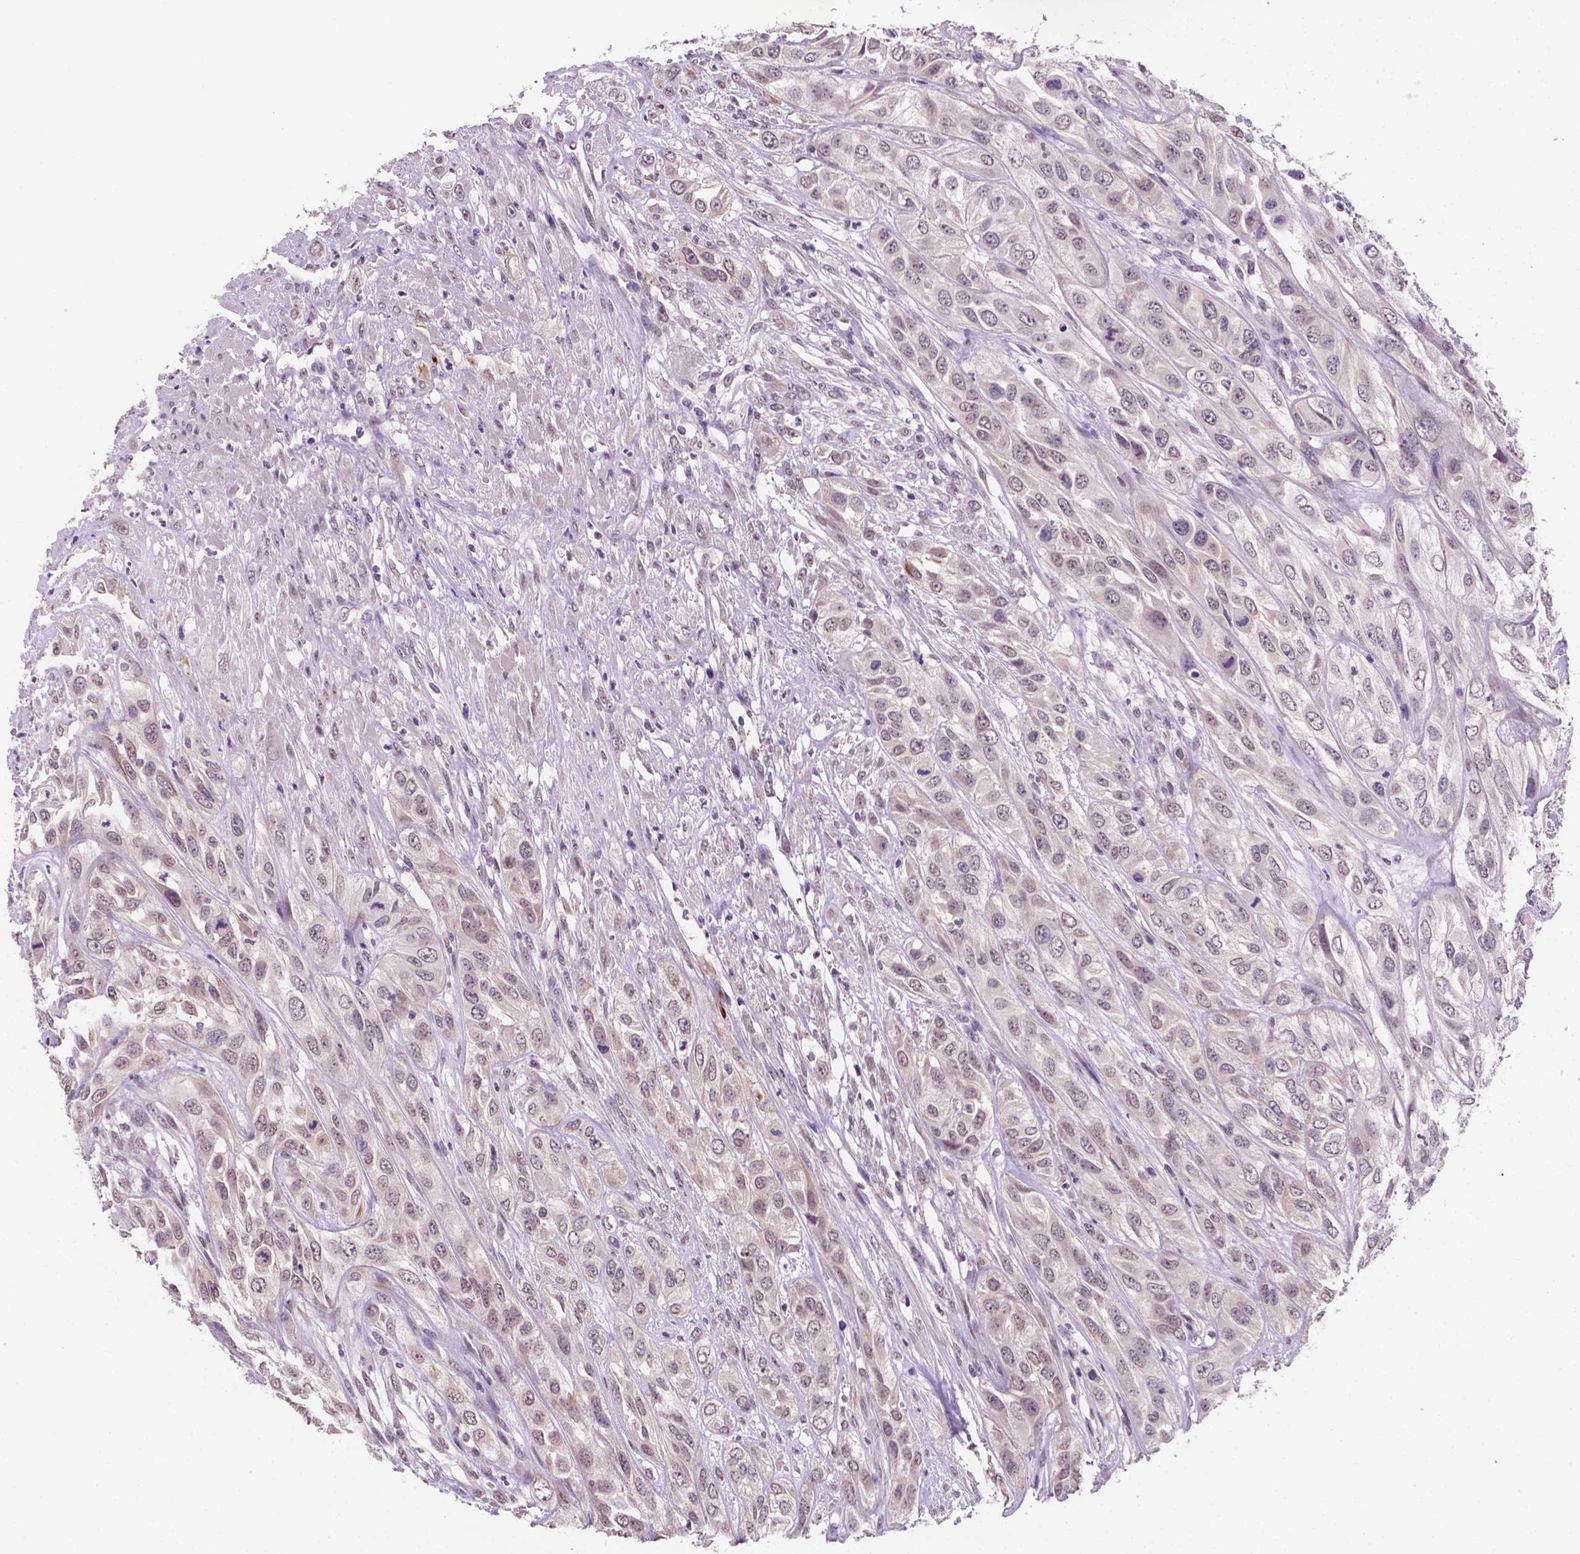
{"staining": {"intensity": "weak", "quantity": "25%-75%", "location": "cytoplasmic/membranous"}, "tissue": "urothelial cancer", "cell_type": "Tumor cells", "image_type": "cancer", "snomed": [{"axis": "morphology", "description": "Urothelial carcinoma, High grade"}, {"axis": "topography", "description": "Urinary bladder"}], "caption": "The histopathology image displays immunohistochemical staining of urothelial cancer. There is weak cytoplasmic/membranous staining is present in approximately 25%-75% of tumor cells. The staining was performed using DAB (3,3'-diaminobenzidine), with brown indicating positive protein expression. Nuclei are stained blue with hematoxylin.", "gene": "SHLD3", "patient": {"sex": "male", "age": 67}}